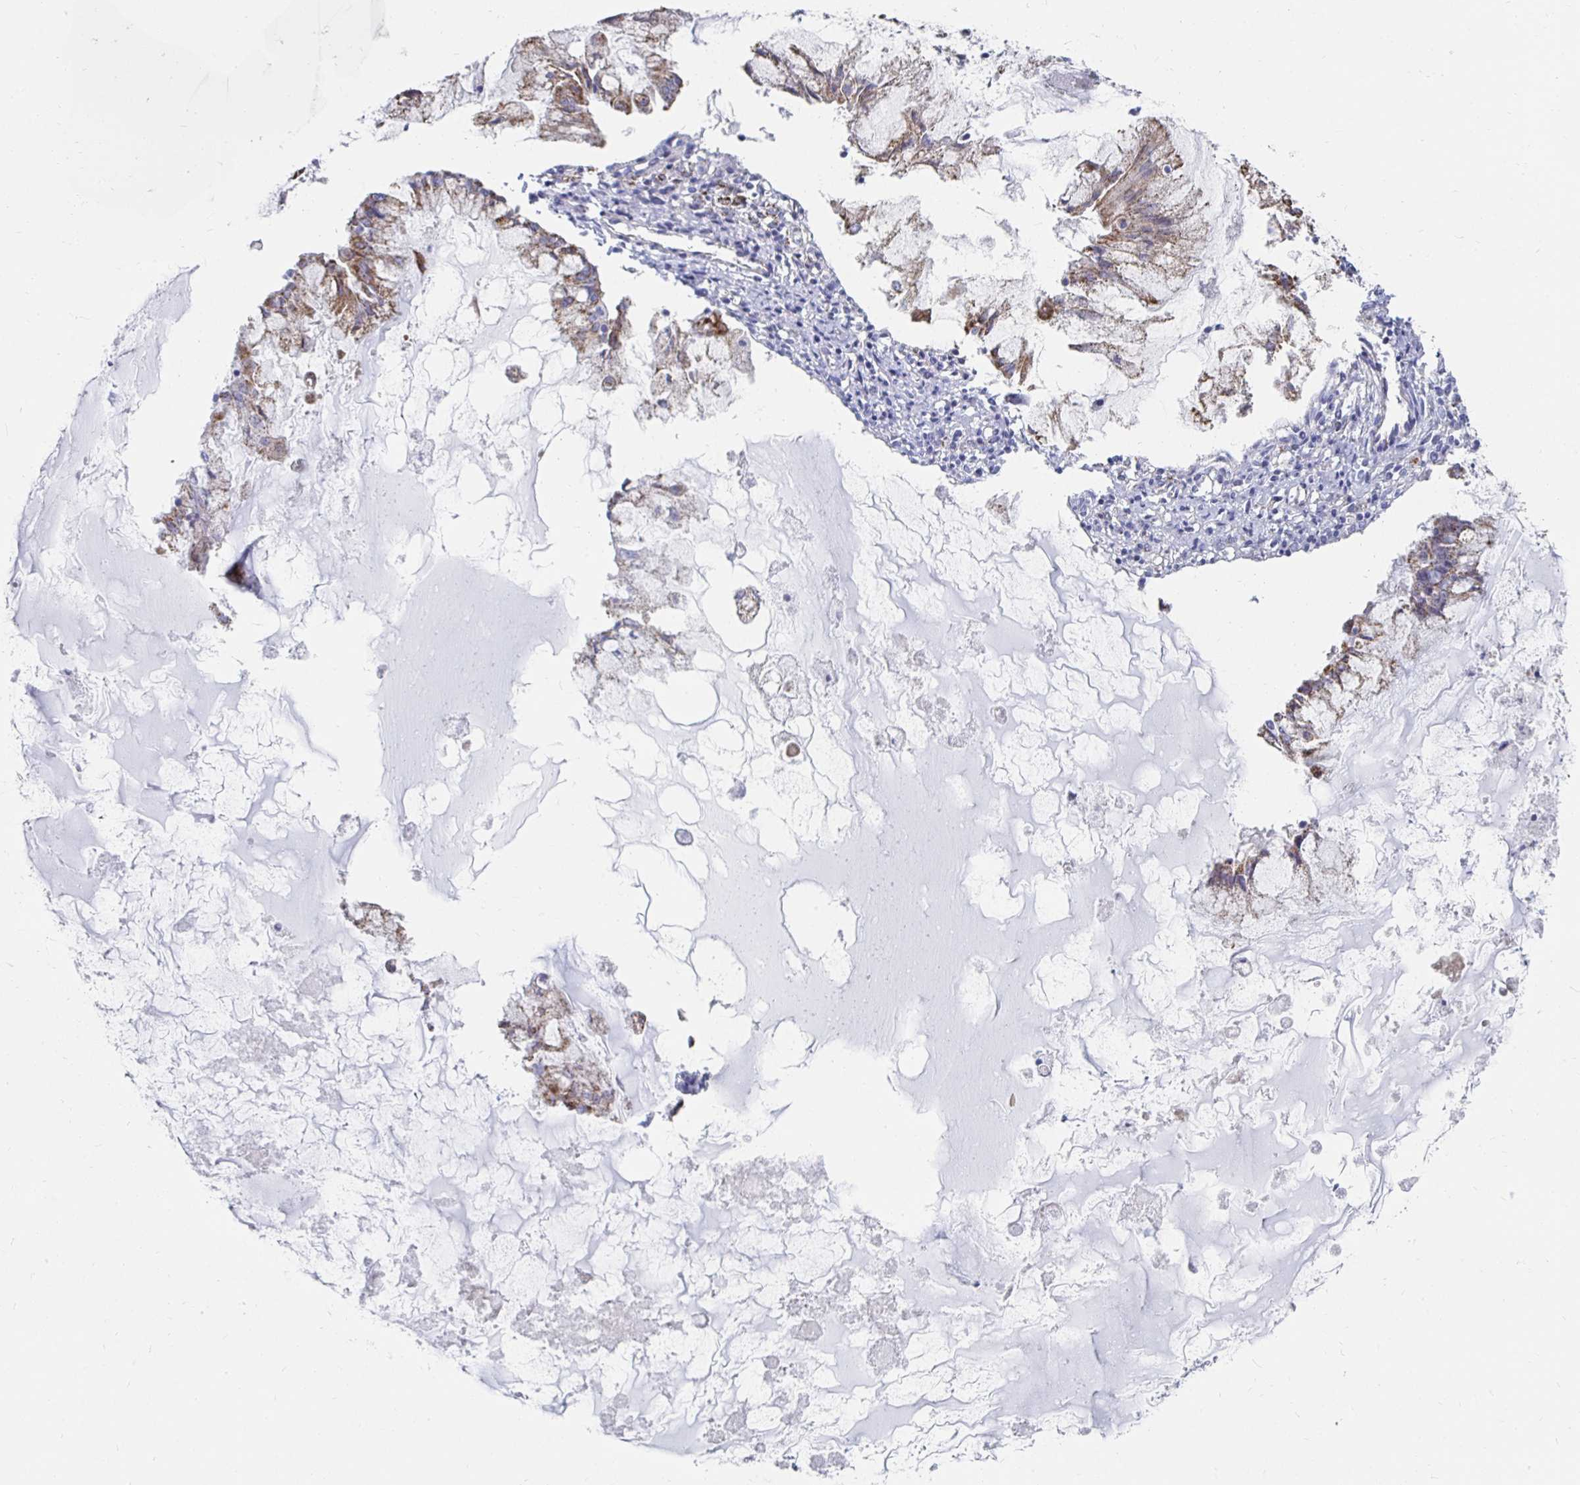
{"staining": {"intensity": "moderate", "quantity": ">75%", "location": "cytoplasmic/membranous"}, "tissue": "ovarian cancer", "cell_type": "Tumor cells", "image_type": "cancer", "snomed": [{"axis": "morphology", "description": "Cystadenocarcinoma, mucinous, NOS"}, {"axis": "topography", "description": "Ovary"}], "caption": "Protein analysis of mucinous cystadenocarcinoma (ovarian) tissue demonstrates moderate cytoplasmic/membranous positivity in approximately >75% of tumor cells. Using DAB (brown) and hematoxylin (blue) stains, captured at high magnification using brightfield microscopy.", "gene": "NOCT", "patient": {"sex": "female", "age": 34}}